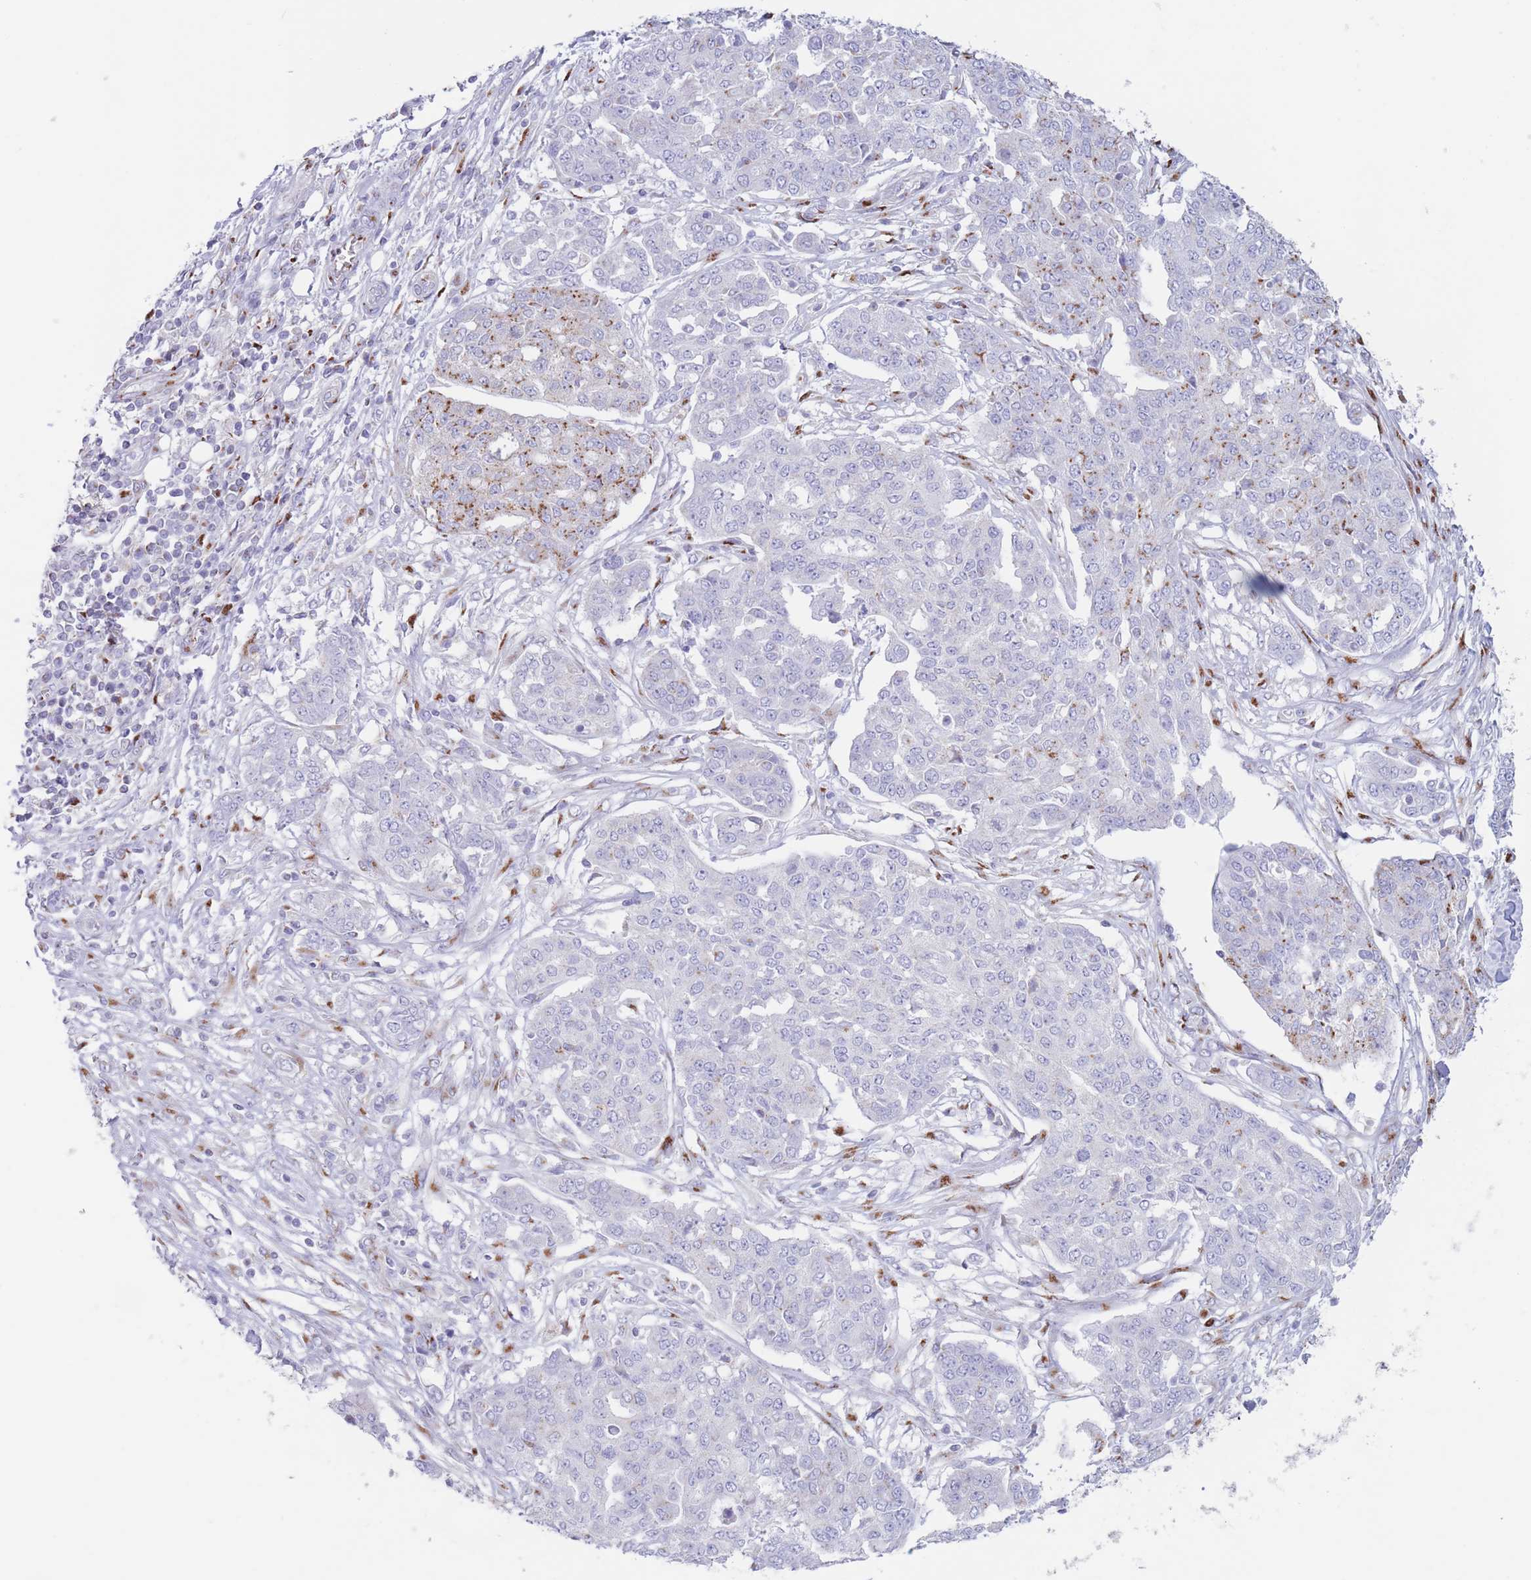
{"staining": {"intensity": "negative", "quantity": "none", "location": "none"}, "tissue": "ovarian cancer", "cell_type": "Tumor cells", "image_type": "cancer", "snomed": [{"axis": "morphology", "description": "Cystadenocarcinoma, serous, NOS"}, {"axis": "topography", "description": "Soft tissue"}, {"axis": "topography", "description": "Ovary"}], "caption": "Tumor cells are negative for protein expression in human ovarian serous cystadenocarcinoma. (Immunohistochemistry (ihc), brightfield microscopy, high magnification).", "gene": "MPND", "patient": {"sex": "female", "age": 57}}